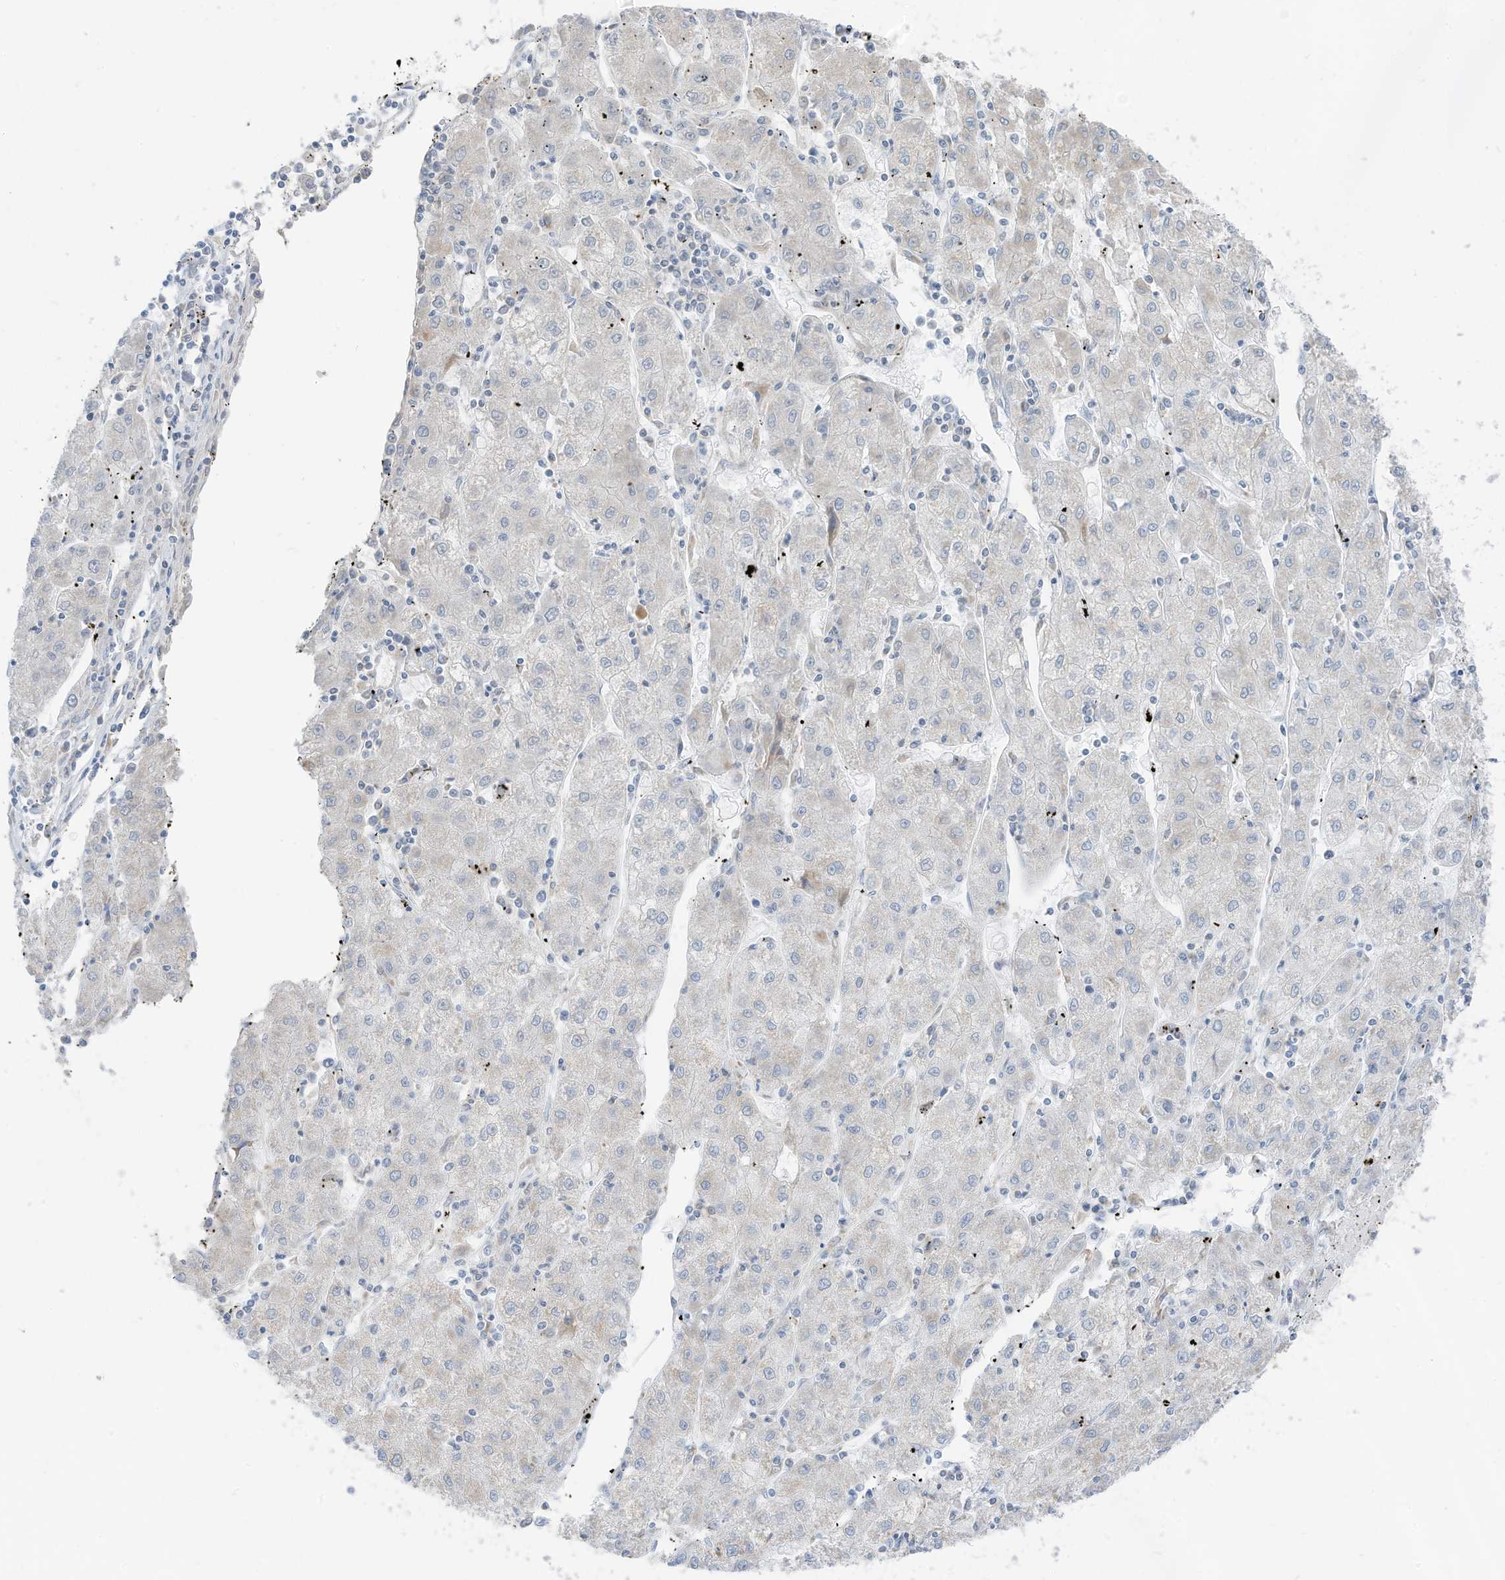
{"staining": {"intensity": "negative", "quantity": "none", "location": "none"}, "tissue": "liver cancer", "cell_type": "Tumor cells", "image_type": "cancer", "snomed": [{"axis": "morphology", "description": "Carcinoma, Hepatocellular, NOS"}, {"axis": "topography", "description": "Liver"}], "caption": "A high-resolution image shows IHC staining of liver cancer, which displays no significant staining in tumor cells.", "gene": "ETHE1", "patient": {"sex": "male", "age": 72}}